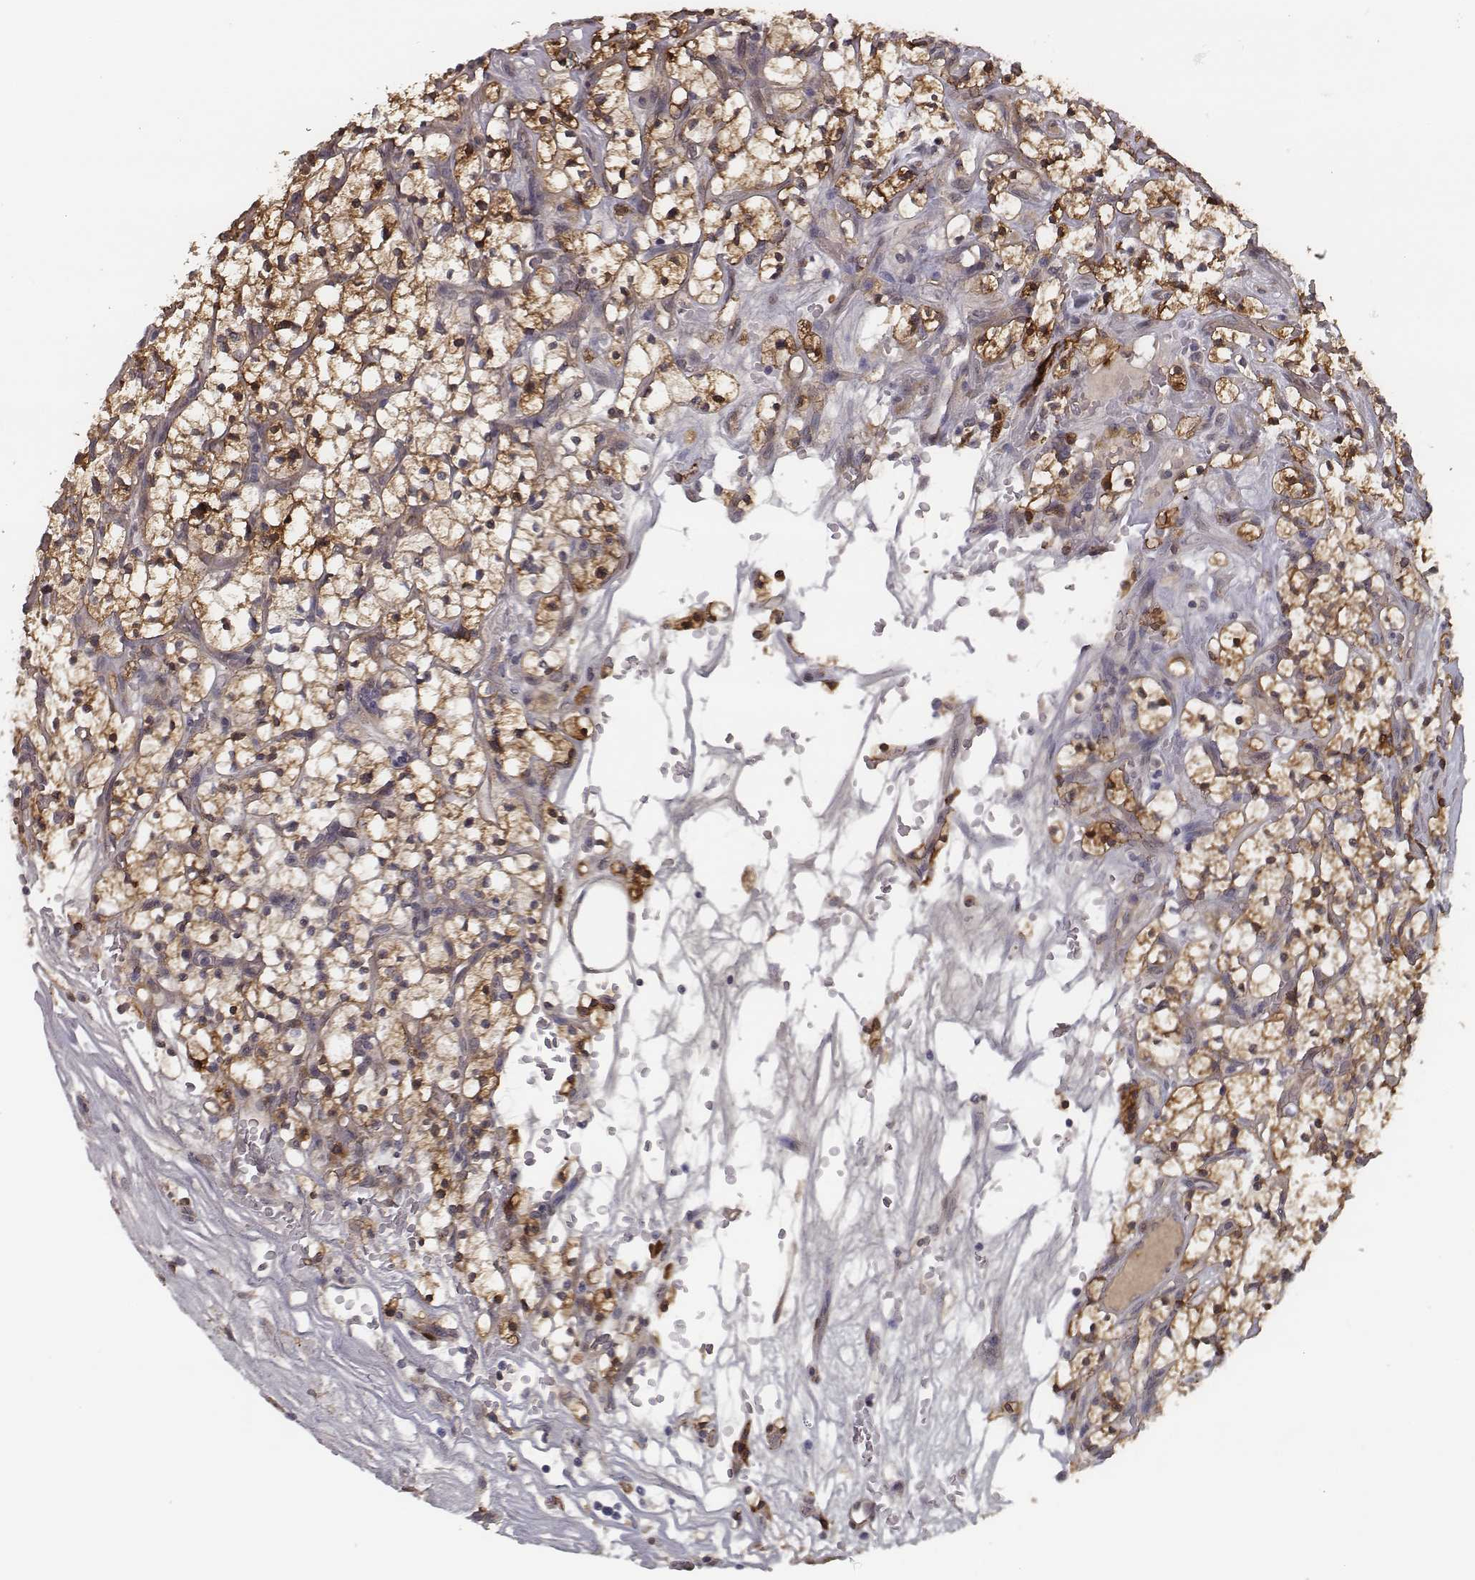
{"staining": {"intensity": "strong", "quantity": "25%-75%", "location": "cytoplasmic/membranous"}, "tissue": "renal cancer", "cell_type": "Tumor cells", "image_type": "cancer", "snomed": [{"axis": "morphology", "description": "Adenocarcinoma, NOS"}, {"axis": "topography", "description": "Kidney"}], "caption": "This micrograph reveals renal cancer stained with IHC to label a protein in brown. The cytoplasmic/membranous of tumor cells show strong positivity for the protein. Nuclei are counter-stained blue.", "gene": "ISYNA1", "patient": {"sex": "female", "age": 64}}